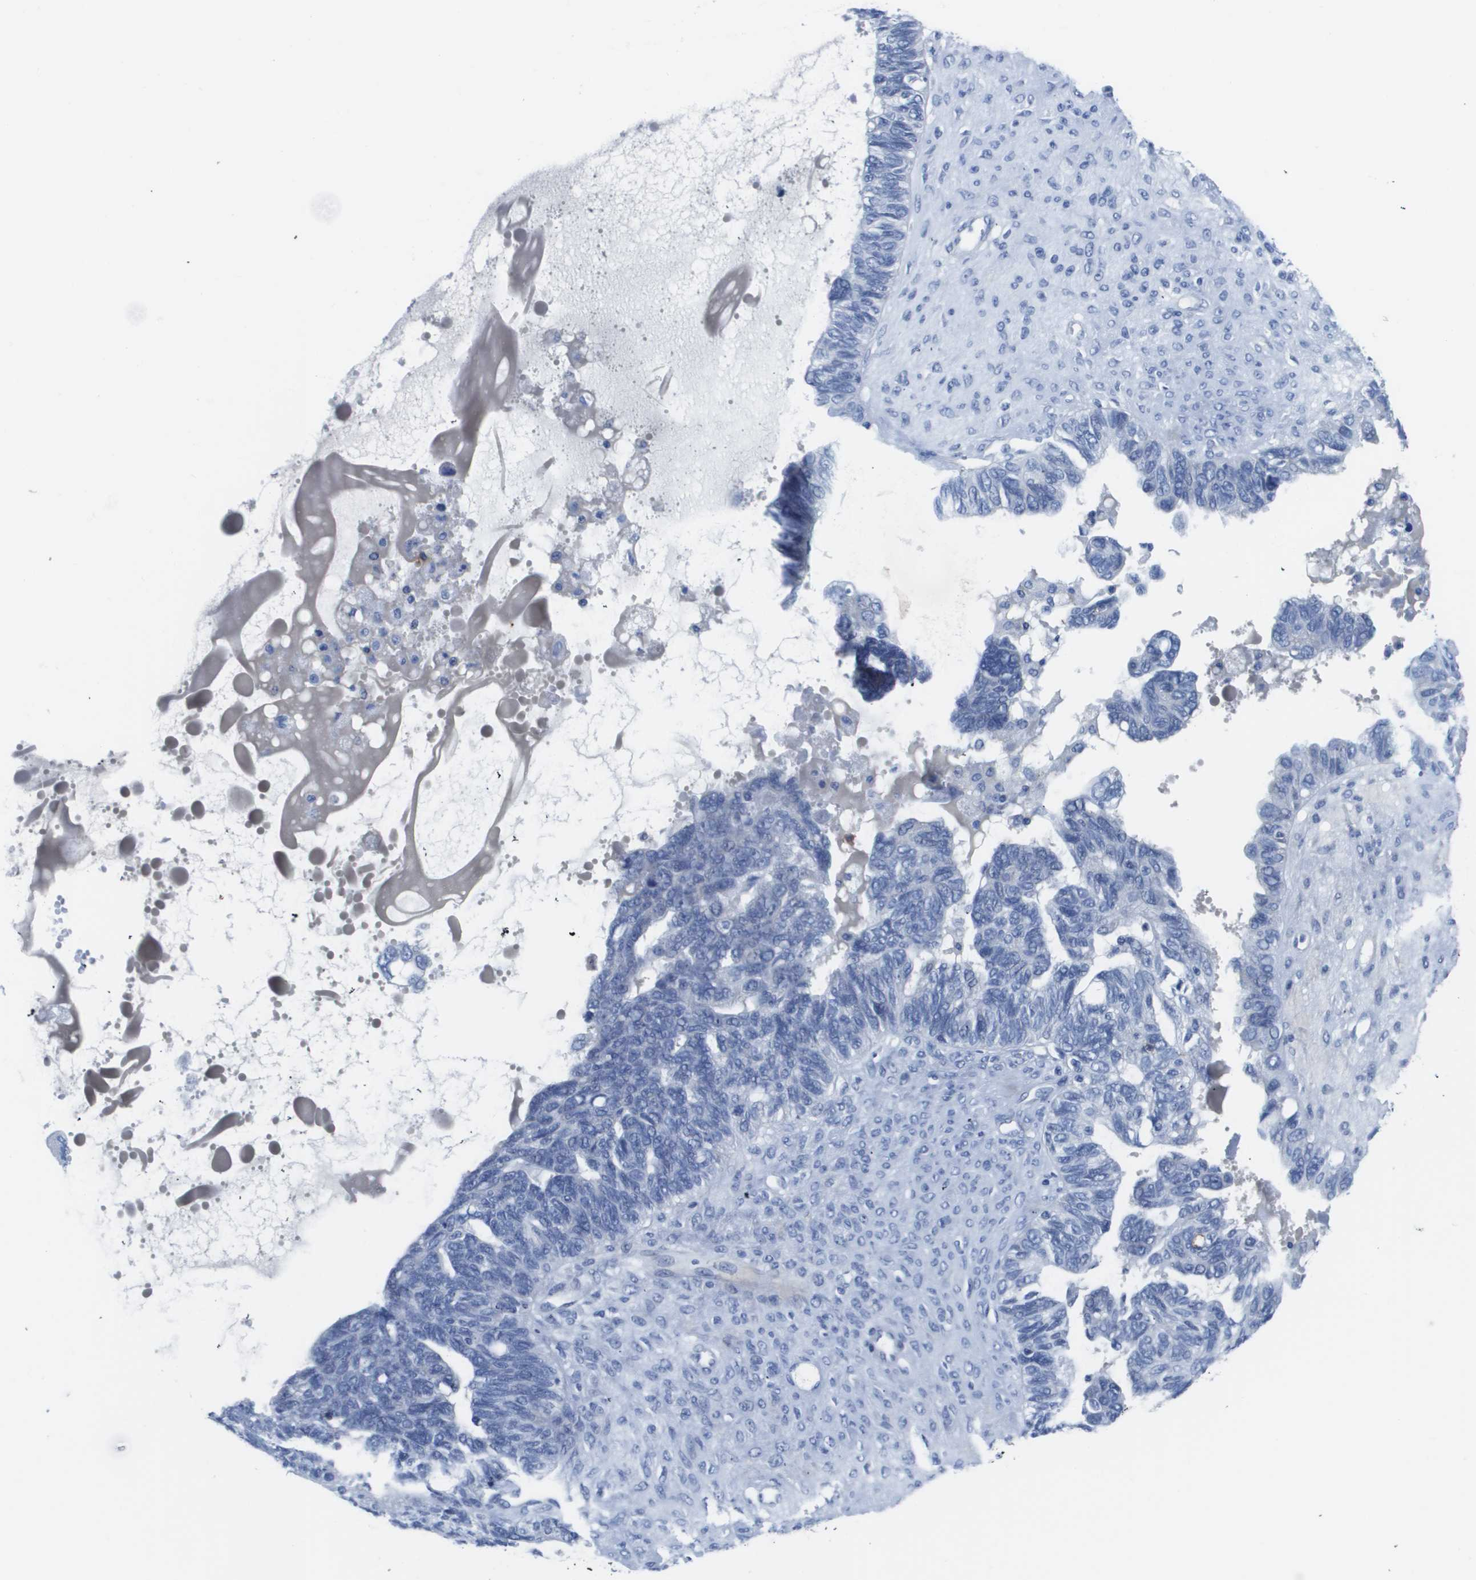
{"staining": {"intensity": "negative", "quantity": "none", "location": "none"}, "tissue": "ovarian cancer", "cell_type": "Tumor cells", "image_type": "cancer", "snomed": [{"axis": "morphology", "description": "Cystadenocarcinoma, serous, NOS"}, {"axis": "topography", "description": "Ovary"}], "caption": "This is a micrograph of IHC staining of serous cystadenocarcinoma (ovarian), which shows no staining in tumor cells.", "gene": "MS4A1", "patient": {"sex": "female", "age": 79}}